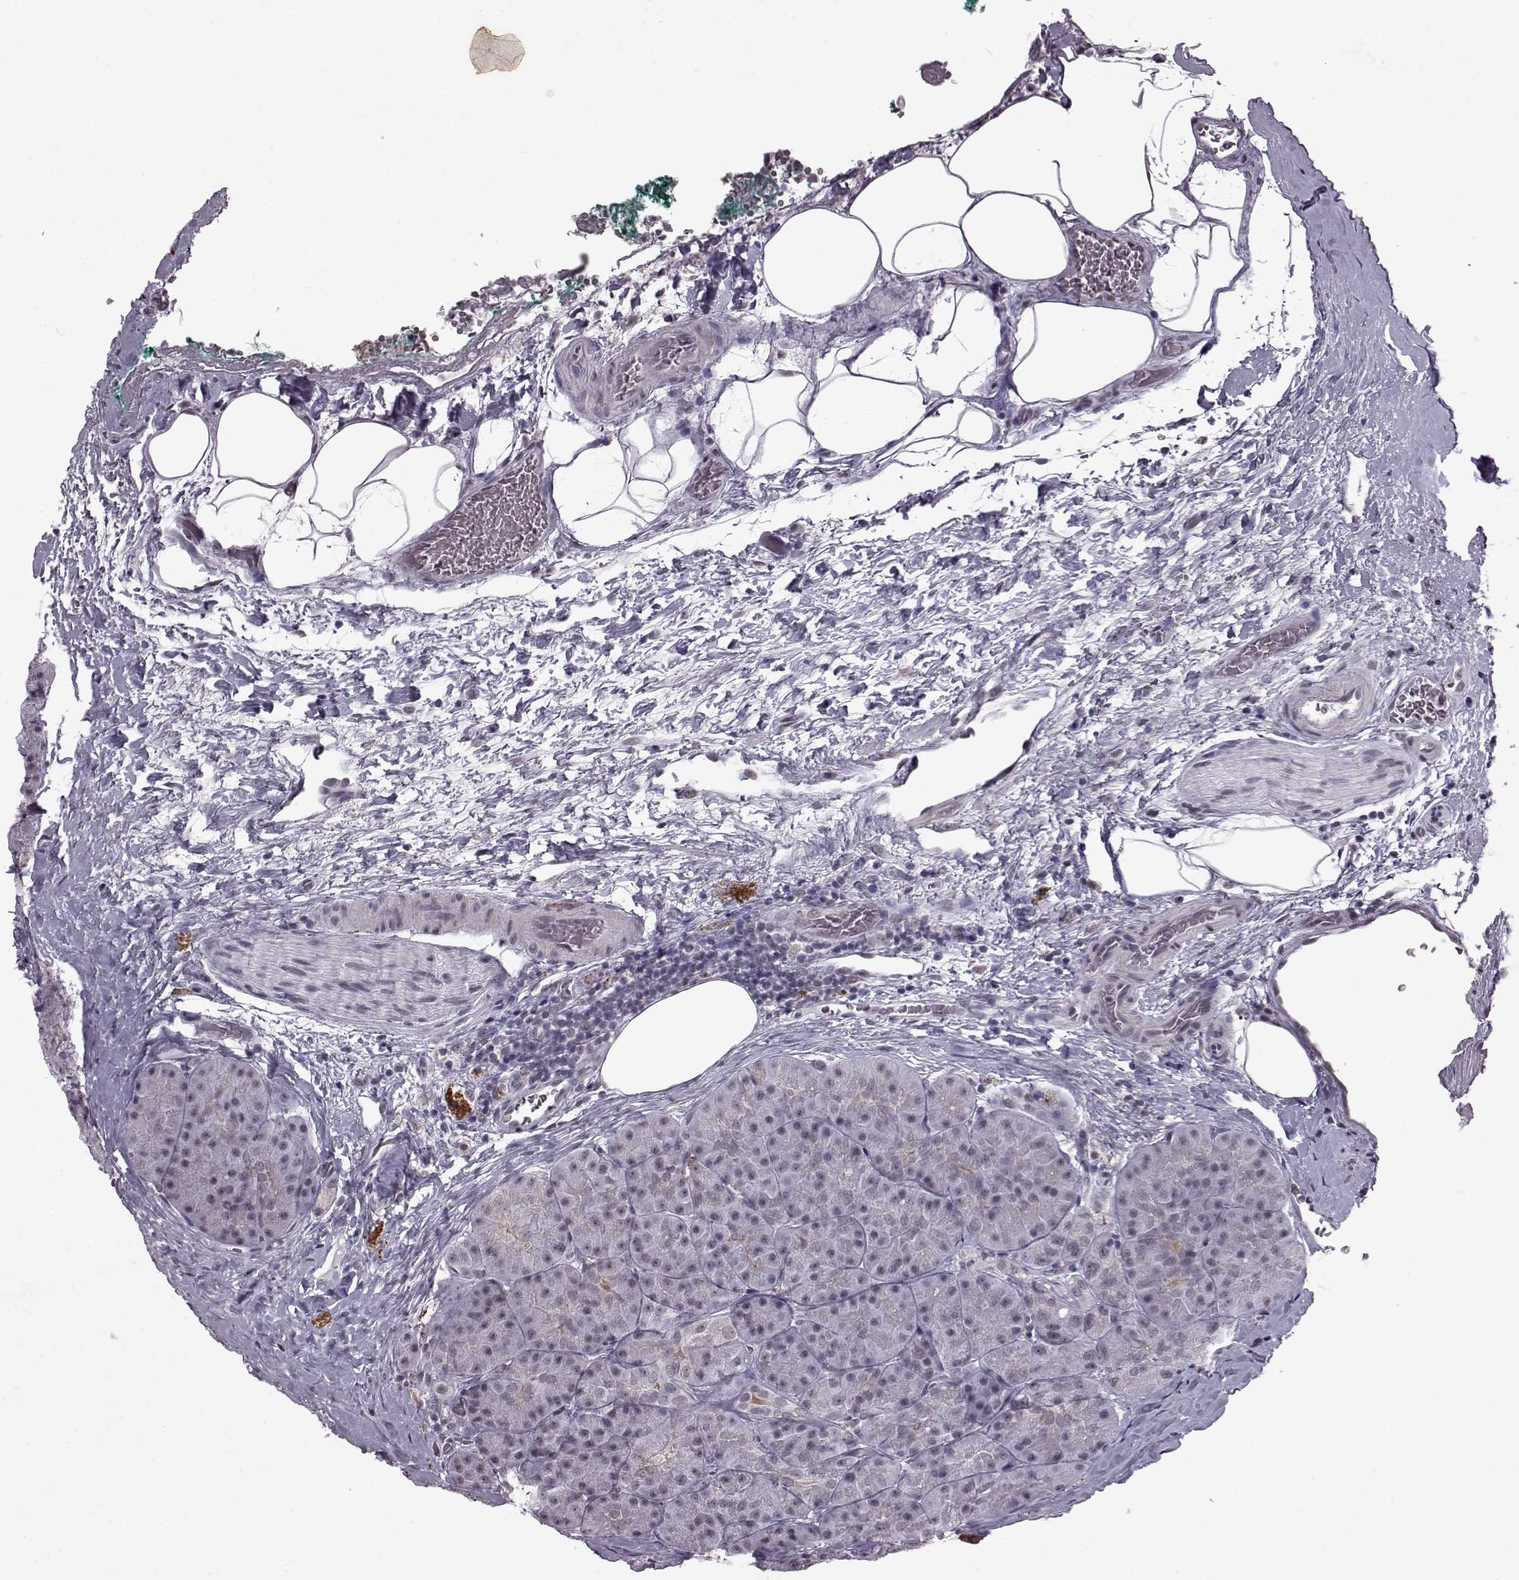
{"staining": {"intensity": "negative", "quantity": "none", "location": "none"}, "tissue": "pancreas", "cell_type": "Exocrine glandular cells", "image_type": "normal", "snomed": [{"axis": "morphology", "description": "Normal tissue, NOS"}, {"axis": "topography", "description": "Pancreas"}], "caption": "Immunohistochemical staining of normal human pancreas reveals no significant positivity in exocrine glandular cells. The staining is performed using DAB (3,3'-diaminobenzidine) brown chromogen with nuclei counter-stained in using hematoxylin.", "gene": "SLC28A2", "patient": {"sex": "male", "age": 57}}